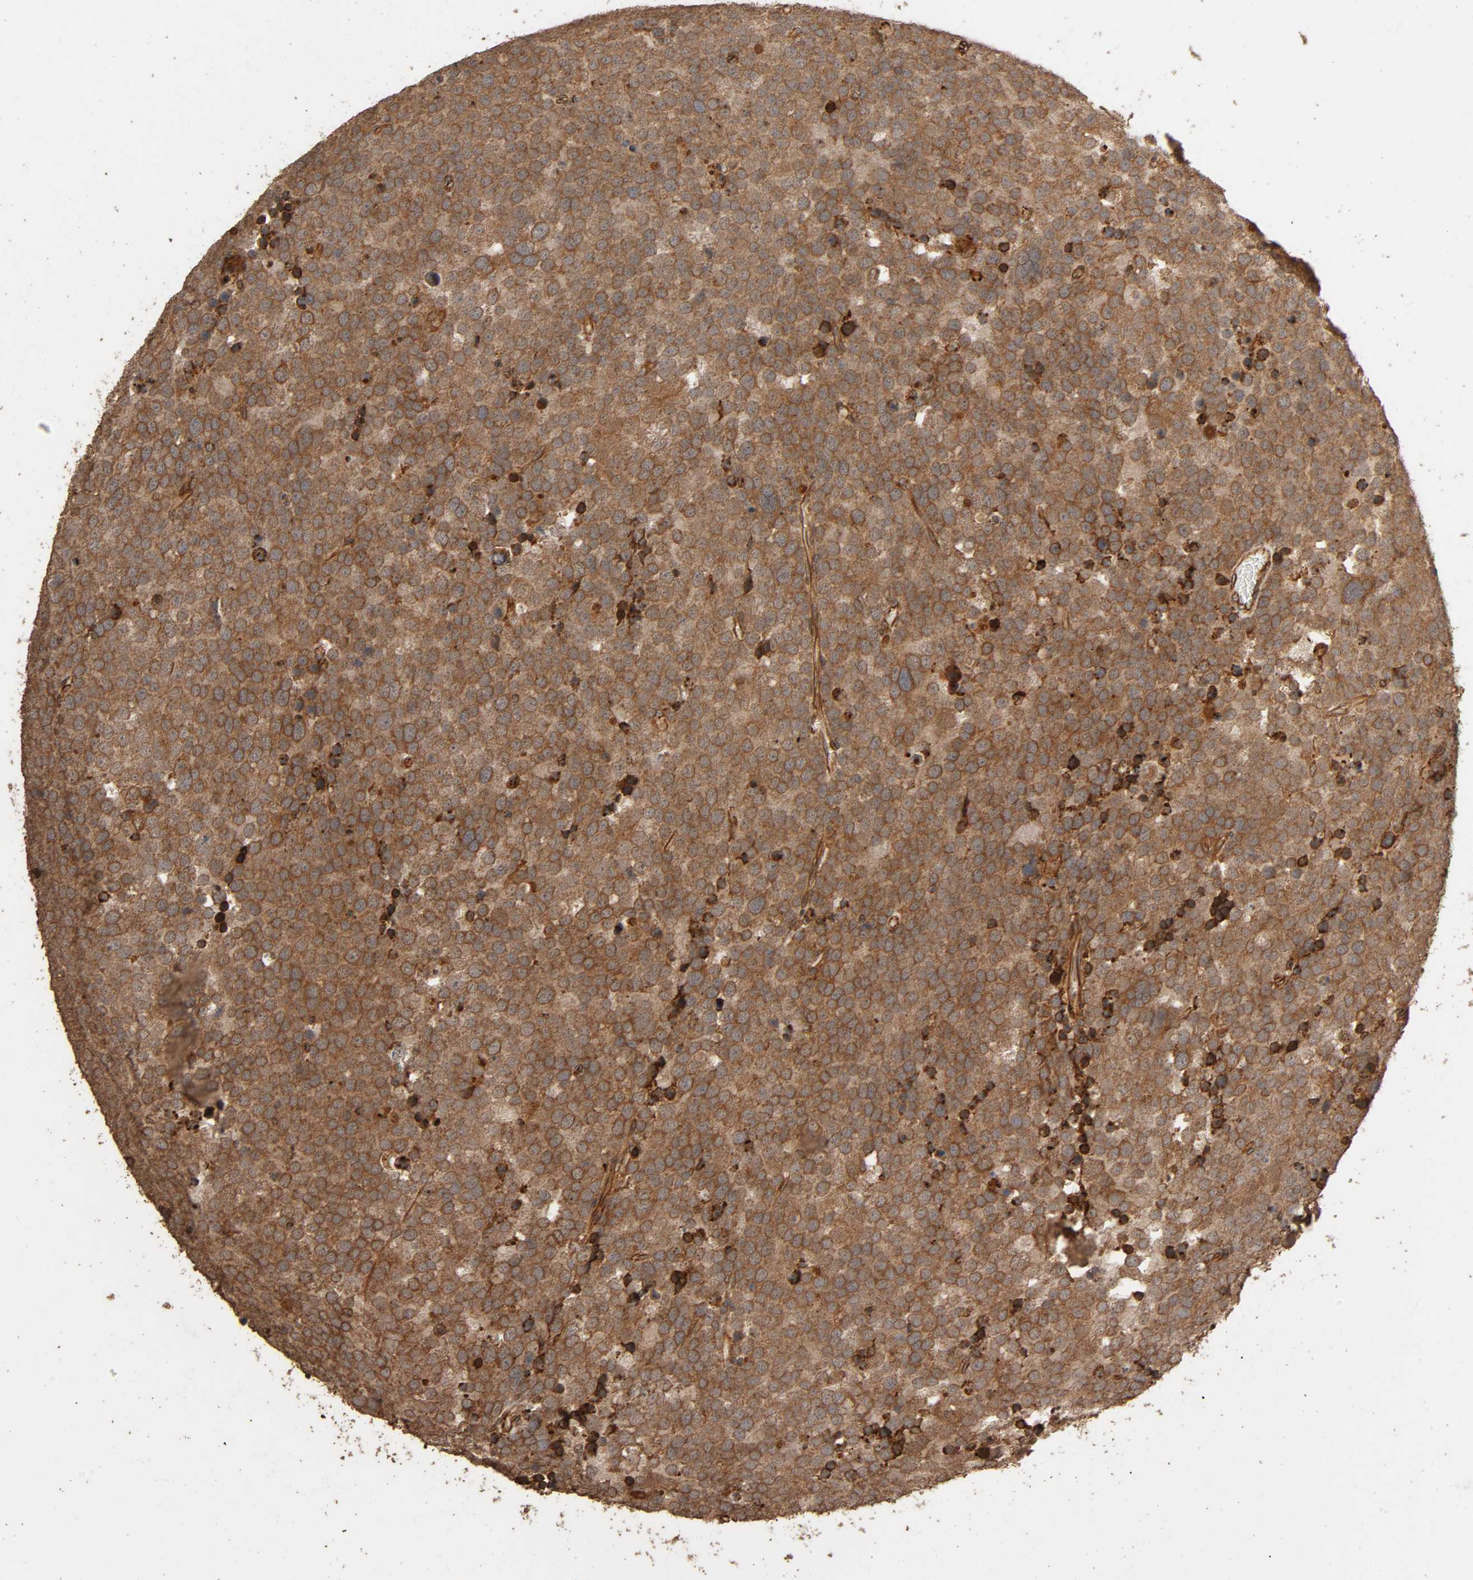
{"staining": {"intensity": "moderate", "quantity": "25%-75%", "location": "cytoplasmic/membranous"}, "tissue": "testis cancer", "cell_type": "Tumor cells", "image_type": "cancer", "snomed": [{"axis": "morphology", "description": "Seminoma, NOS"}, {"axis": "topography", "description": "Testis"}], "caption": "Immunohistochemistry of seminoma (testis) reveals medium levels of moderate cytoplasmic/membranous staining in approximately 25%-75% of tumor cells.", "gene": "RPS6KA6", "patient": {"sex": "male", "age": 71}}